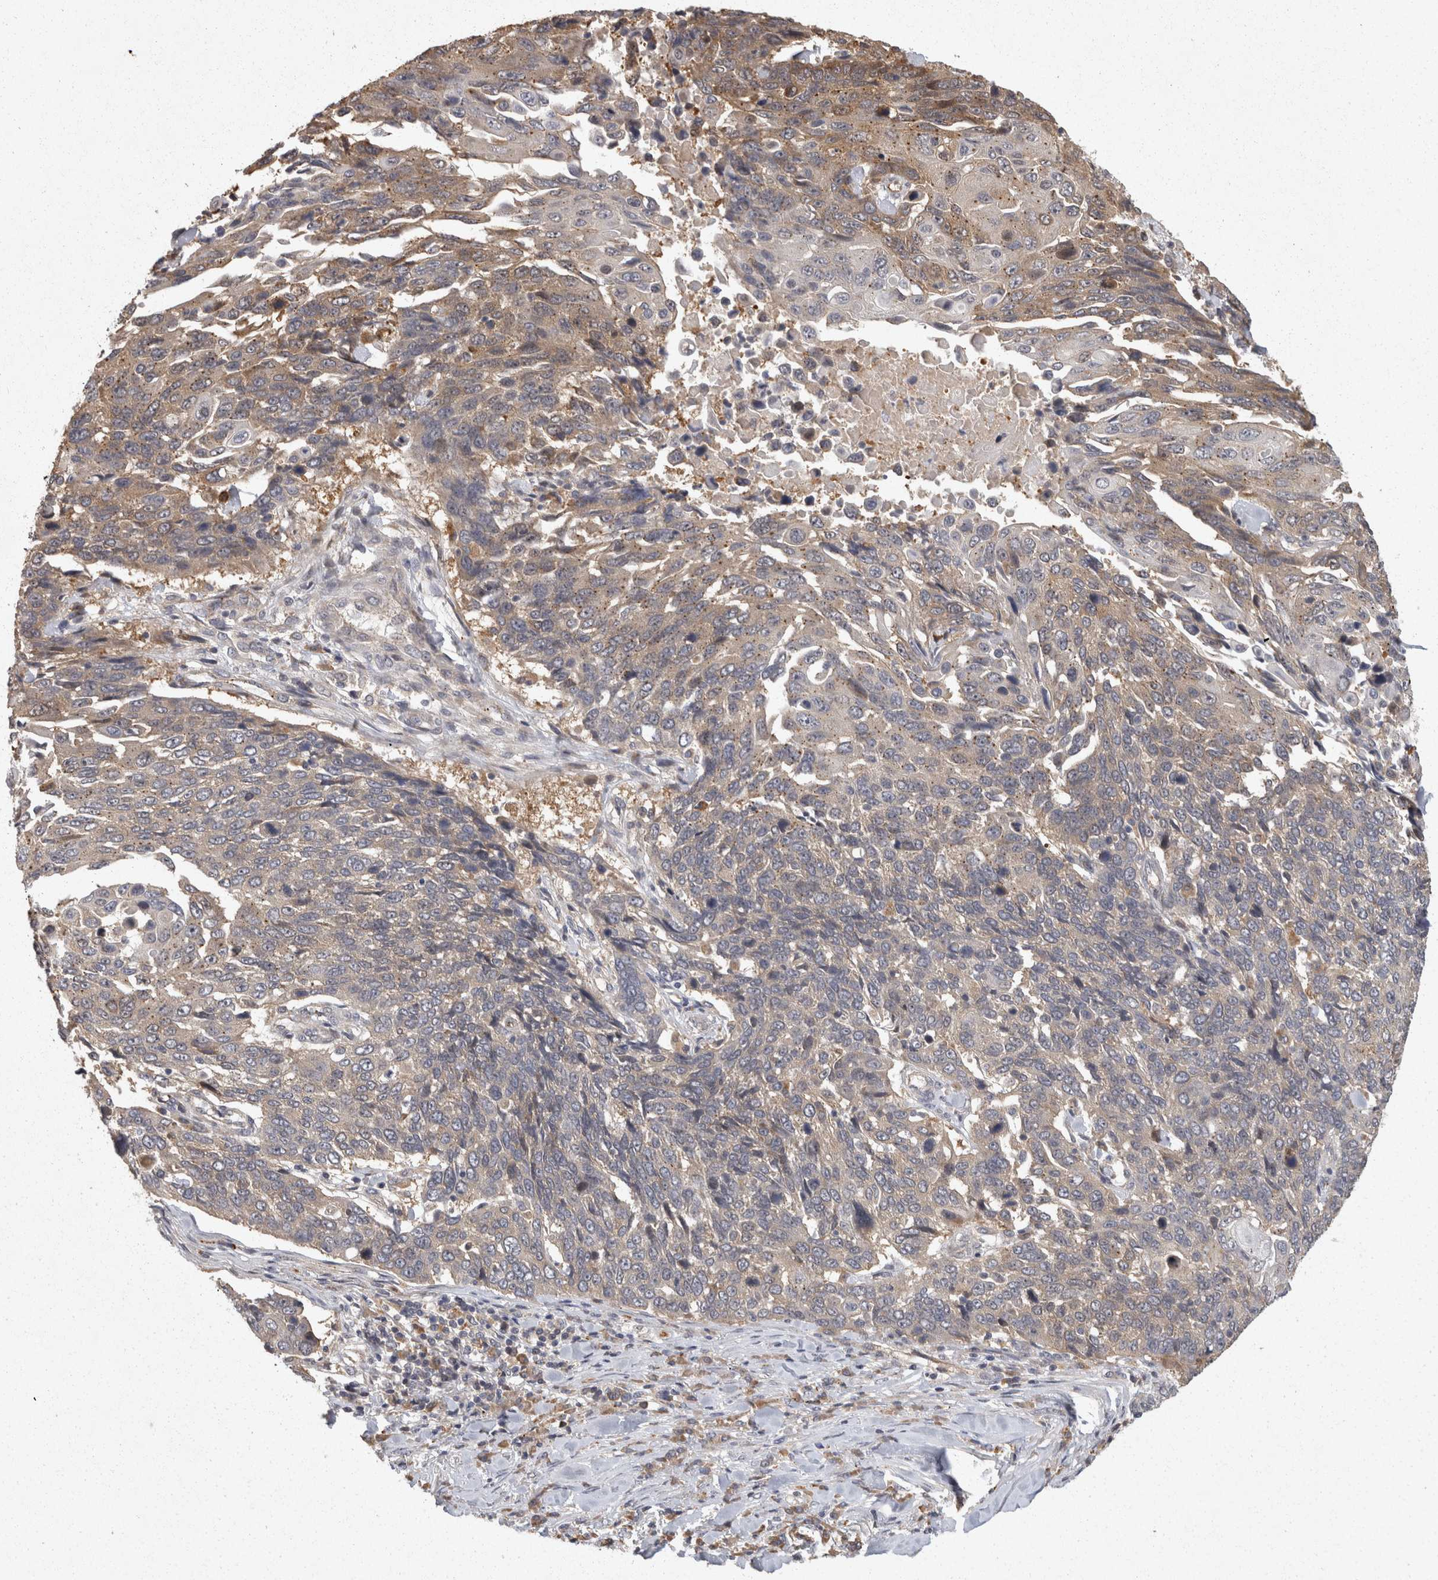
{"staining": {"intensity": "weak", "quantity": "<25%", "location": "cytoplasmic/membranous"}, "tissue": "lung cancer", "cell_type": "Tumor cells", "image_type": "cancer", "snomed": [{"axis": "morphology", "description": "Squamous cell carcinoma, NOS"}, {"axis": "topography", "description": "Lung"}], "caption": "Squamous cell carcinoma (lung) stained for a protein using immunohistochemistry reveals no staining tumor cells.", "gene": "ACAT2", "patient": {"sex": "male", "age": 66}}